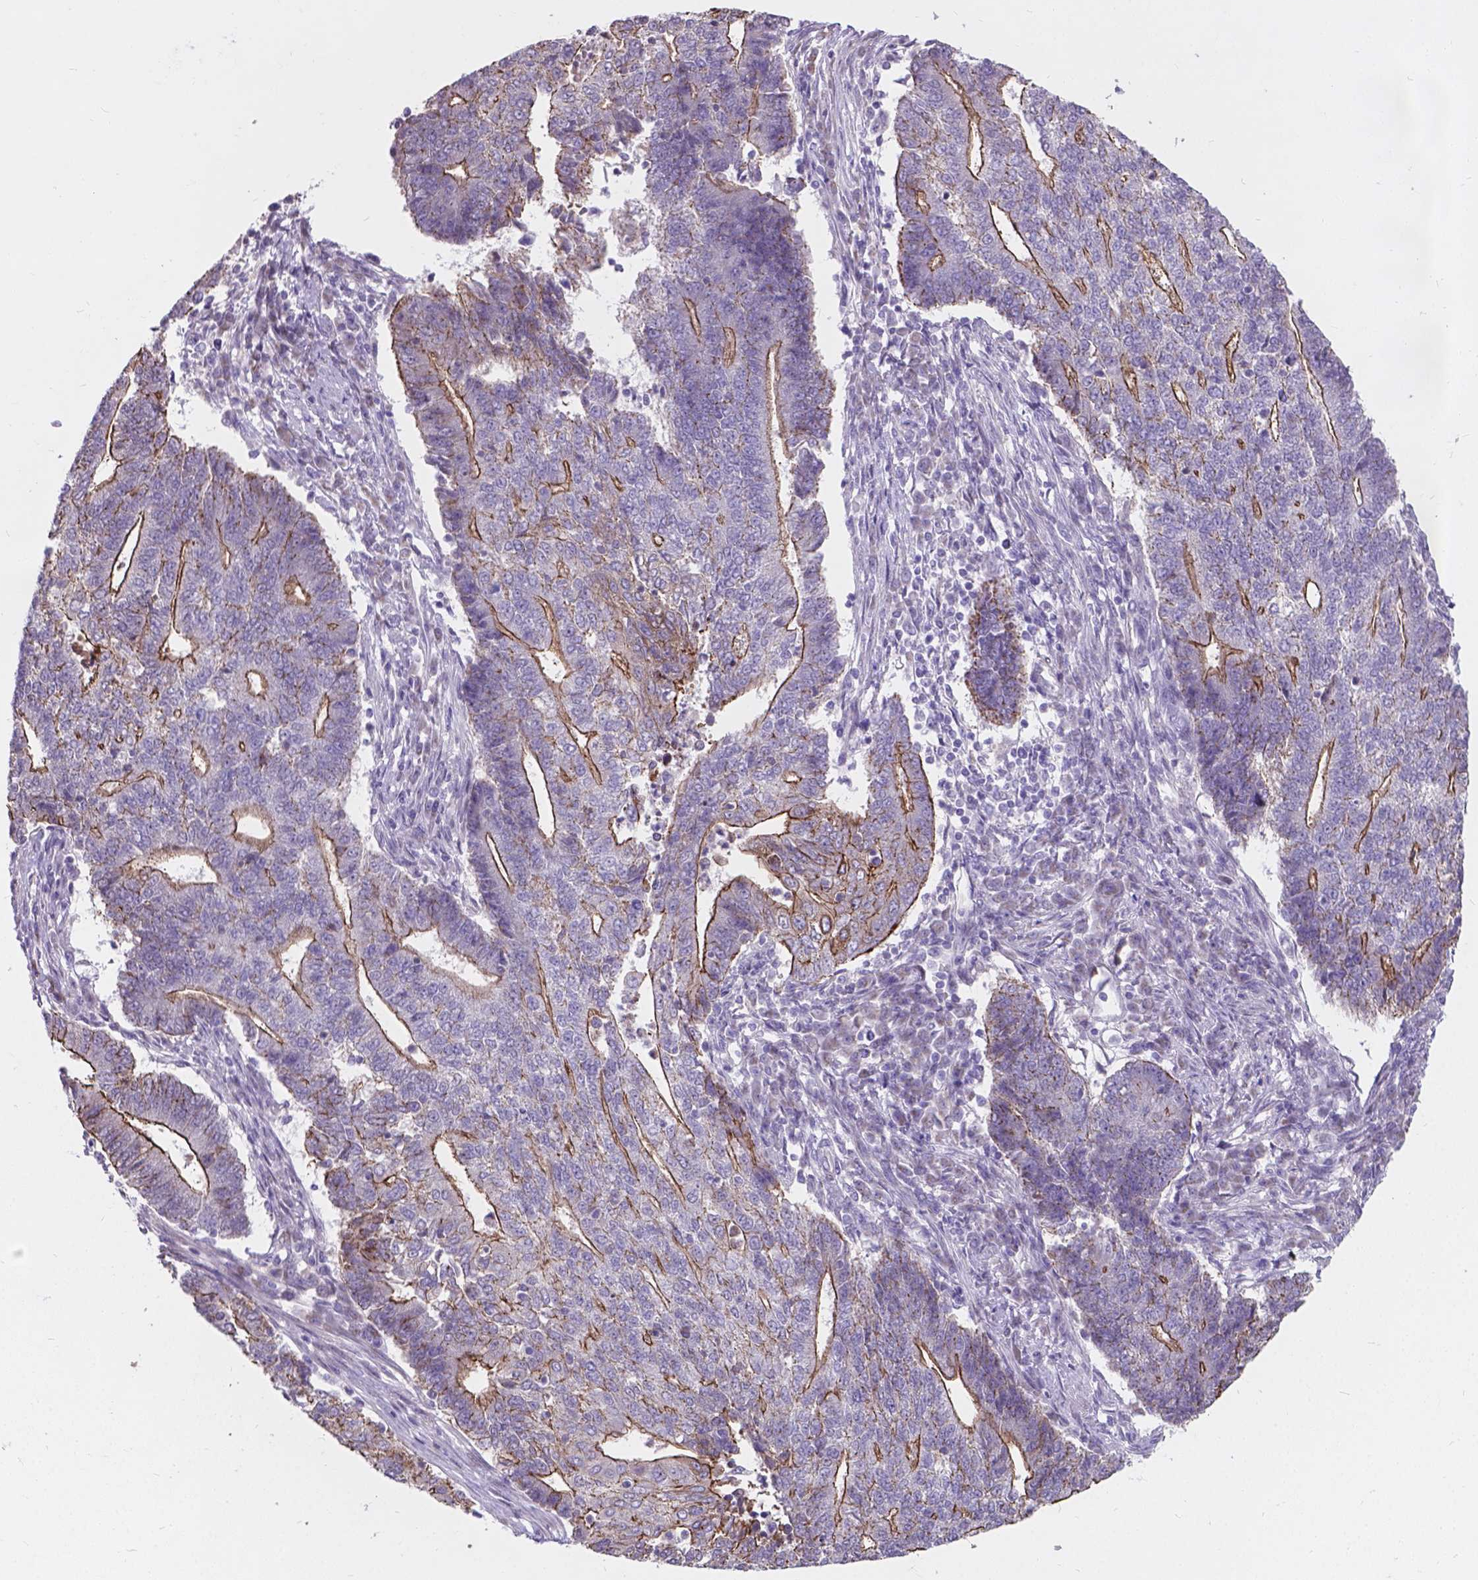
{"staining": {"intensity": "moderate", "quantity": "25%-75%", "location": "cytoplasmic/membranous"}, "tissue": "endometrial cancer", "cell_type": "Tumor cells", "image_type": "cancer", "snomed": [{"axis": "morphology", "description": "Adenocarcinoma, NOS"}, {"axis": "topography", "description": "Uterus"}, {"axis": "topography", "description": "Endometrium"}], "caption": "Immunohistochemistry of endometrial cancer reveals medium levels of moderate cytoplasmic/membranous staining in approximately 25%-75% of tumor cells. The staining was performed using DAB to visualize the protein expression in brown, while the nuclei were stained in blue with hematoxylin (Magnification: 20x).", "gene": "MYH14", "patient": {"sex": "female", "age": 54}}